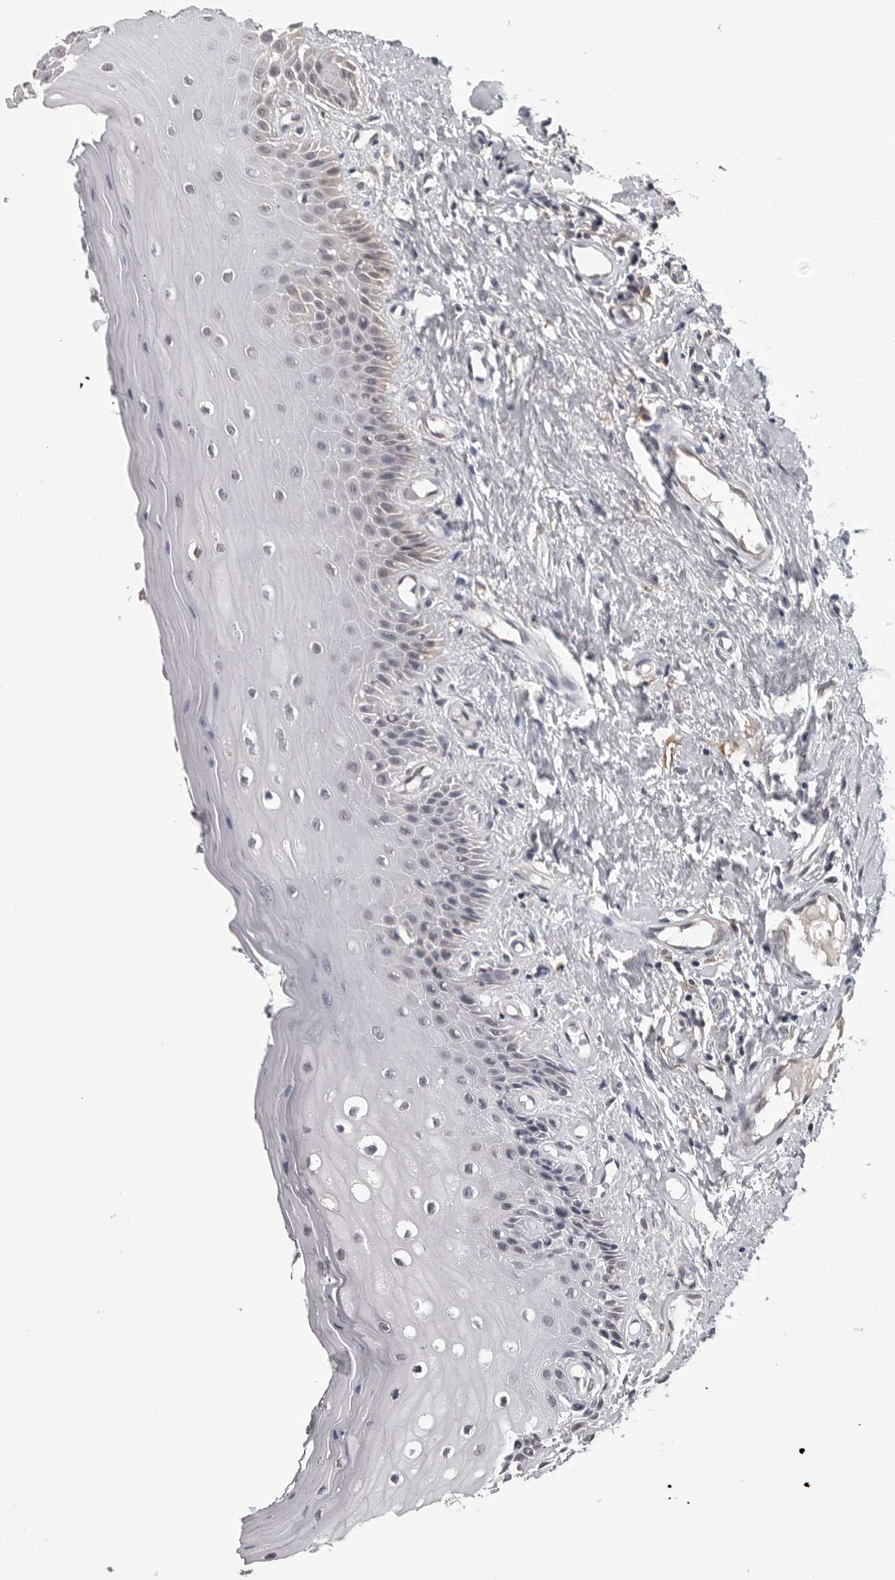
{"staining": {"intensity": "weak", "quantity": "<25%", "location": "cytoplasmic/membranous"}, "tissue": "oral mucosa", "cell_type": "Squamous epithelial cells", "image_type": "normal", "snomed": [{"axis": "morphology", "description": "Normal tissue, NOS"}, {"axis": "topography", "description": "Oral tissue"}], "caption": "The histopathology image reveals no significant positivity in squamous epithelial cells of oral mucosa. (Stains: DAB IHC with hematoxylin counter stain, Microscopy: brightfield microscopy at high magnification).", "gene": "TRMT13", "patient": {"sex": "male", "age": 66}}